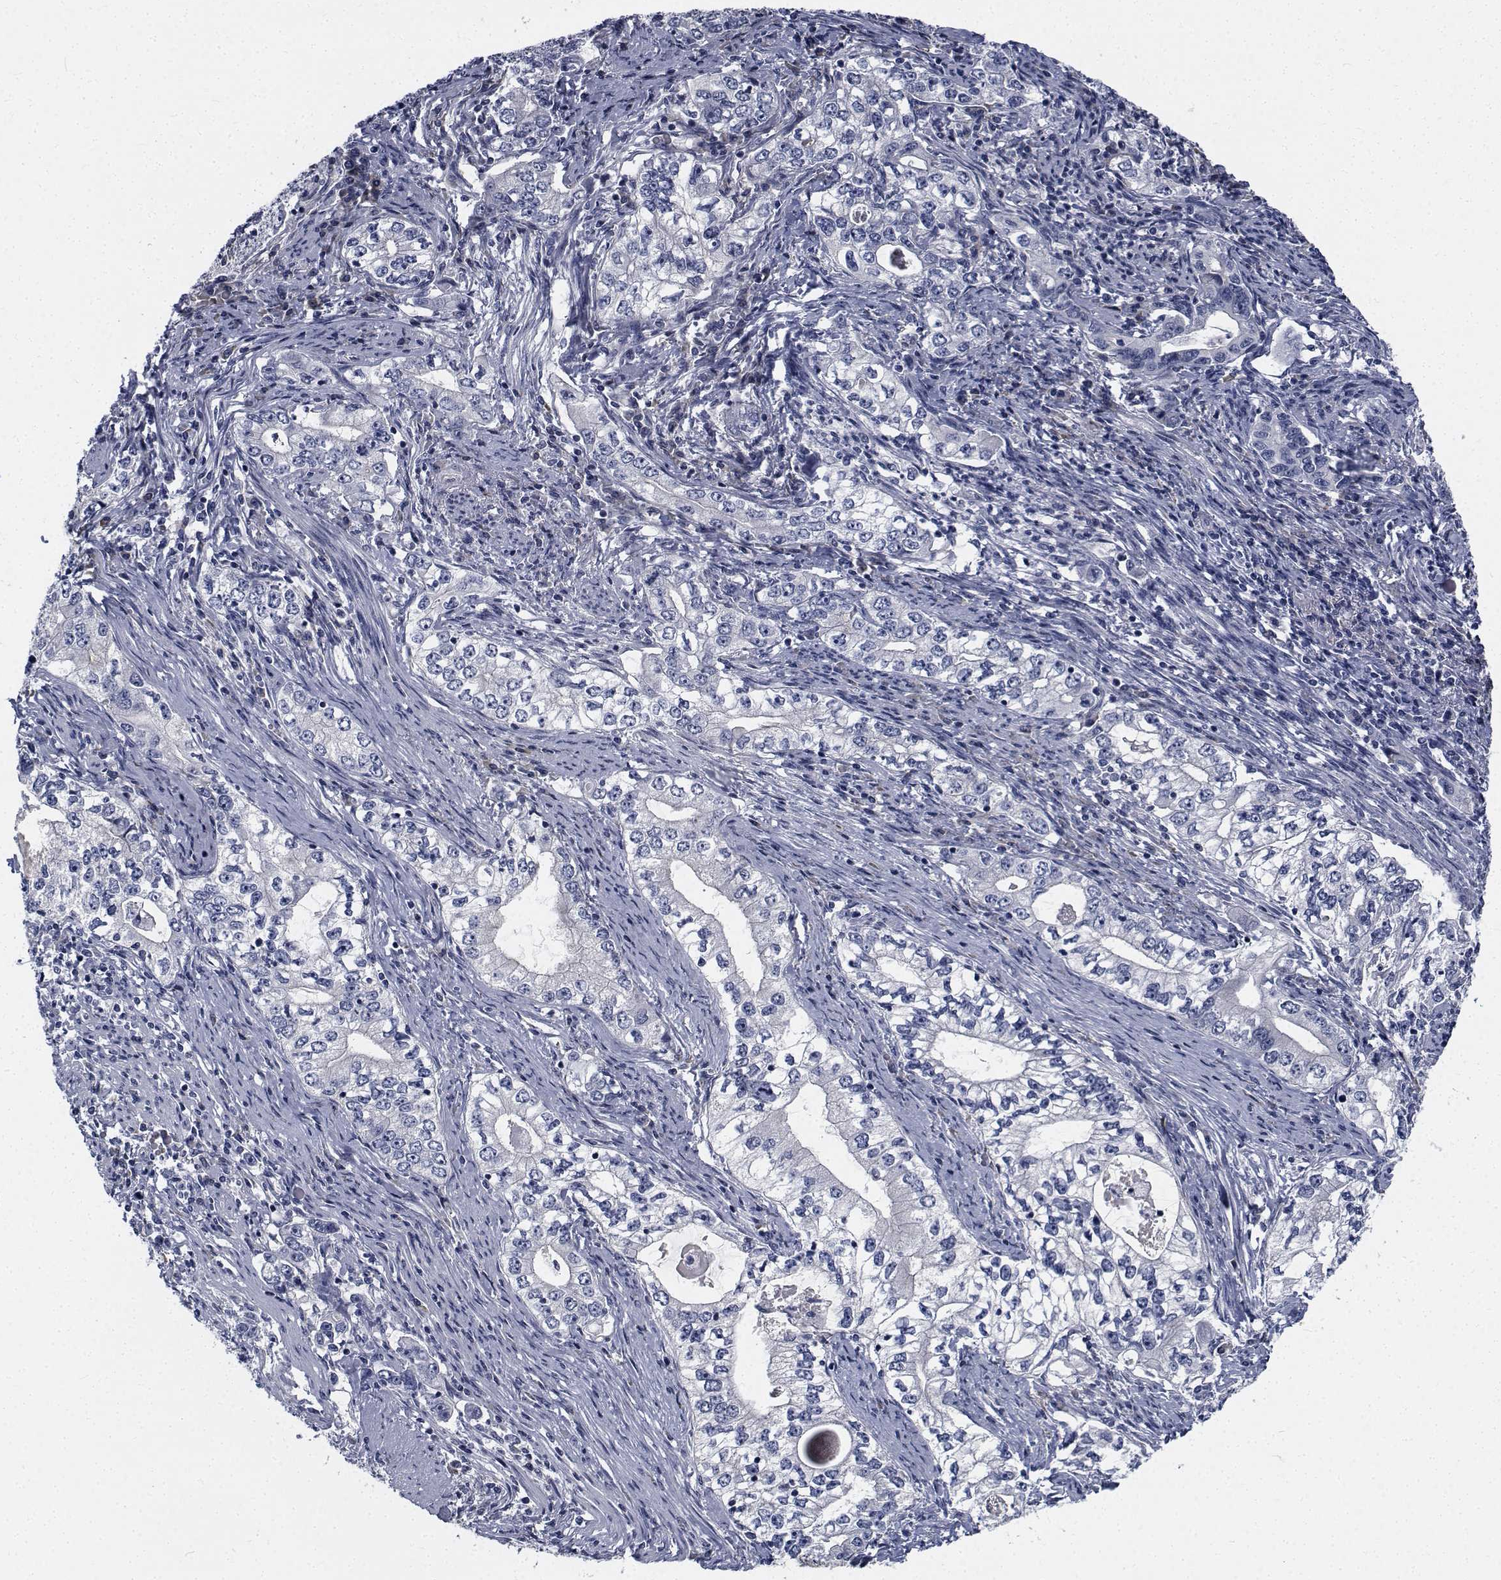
{"staining": {"intensity": "negative", "quantity": "none", "location": "none"}, "tissue": "stomach cancer", "cell_type": "Tumor cells", "image_type": "cancer", "snomed": [{"axis": "morphology", "description": "Adenocarcinoma, NOS"}, {"axis": "topography", "description": "Stomach, lower"}], "caption": "A photomicrograph of human adenocarcinoma (stomach) is negative for staining in tumor cells.", "gene": "TTBK1", "patient": {"sex": "female", "age": 72}}